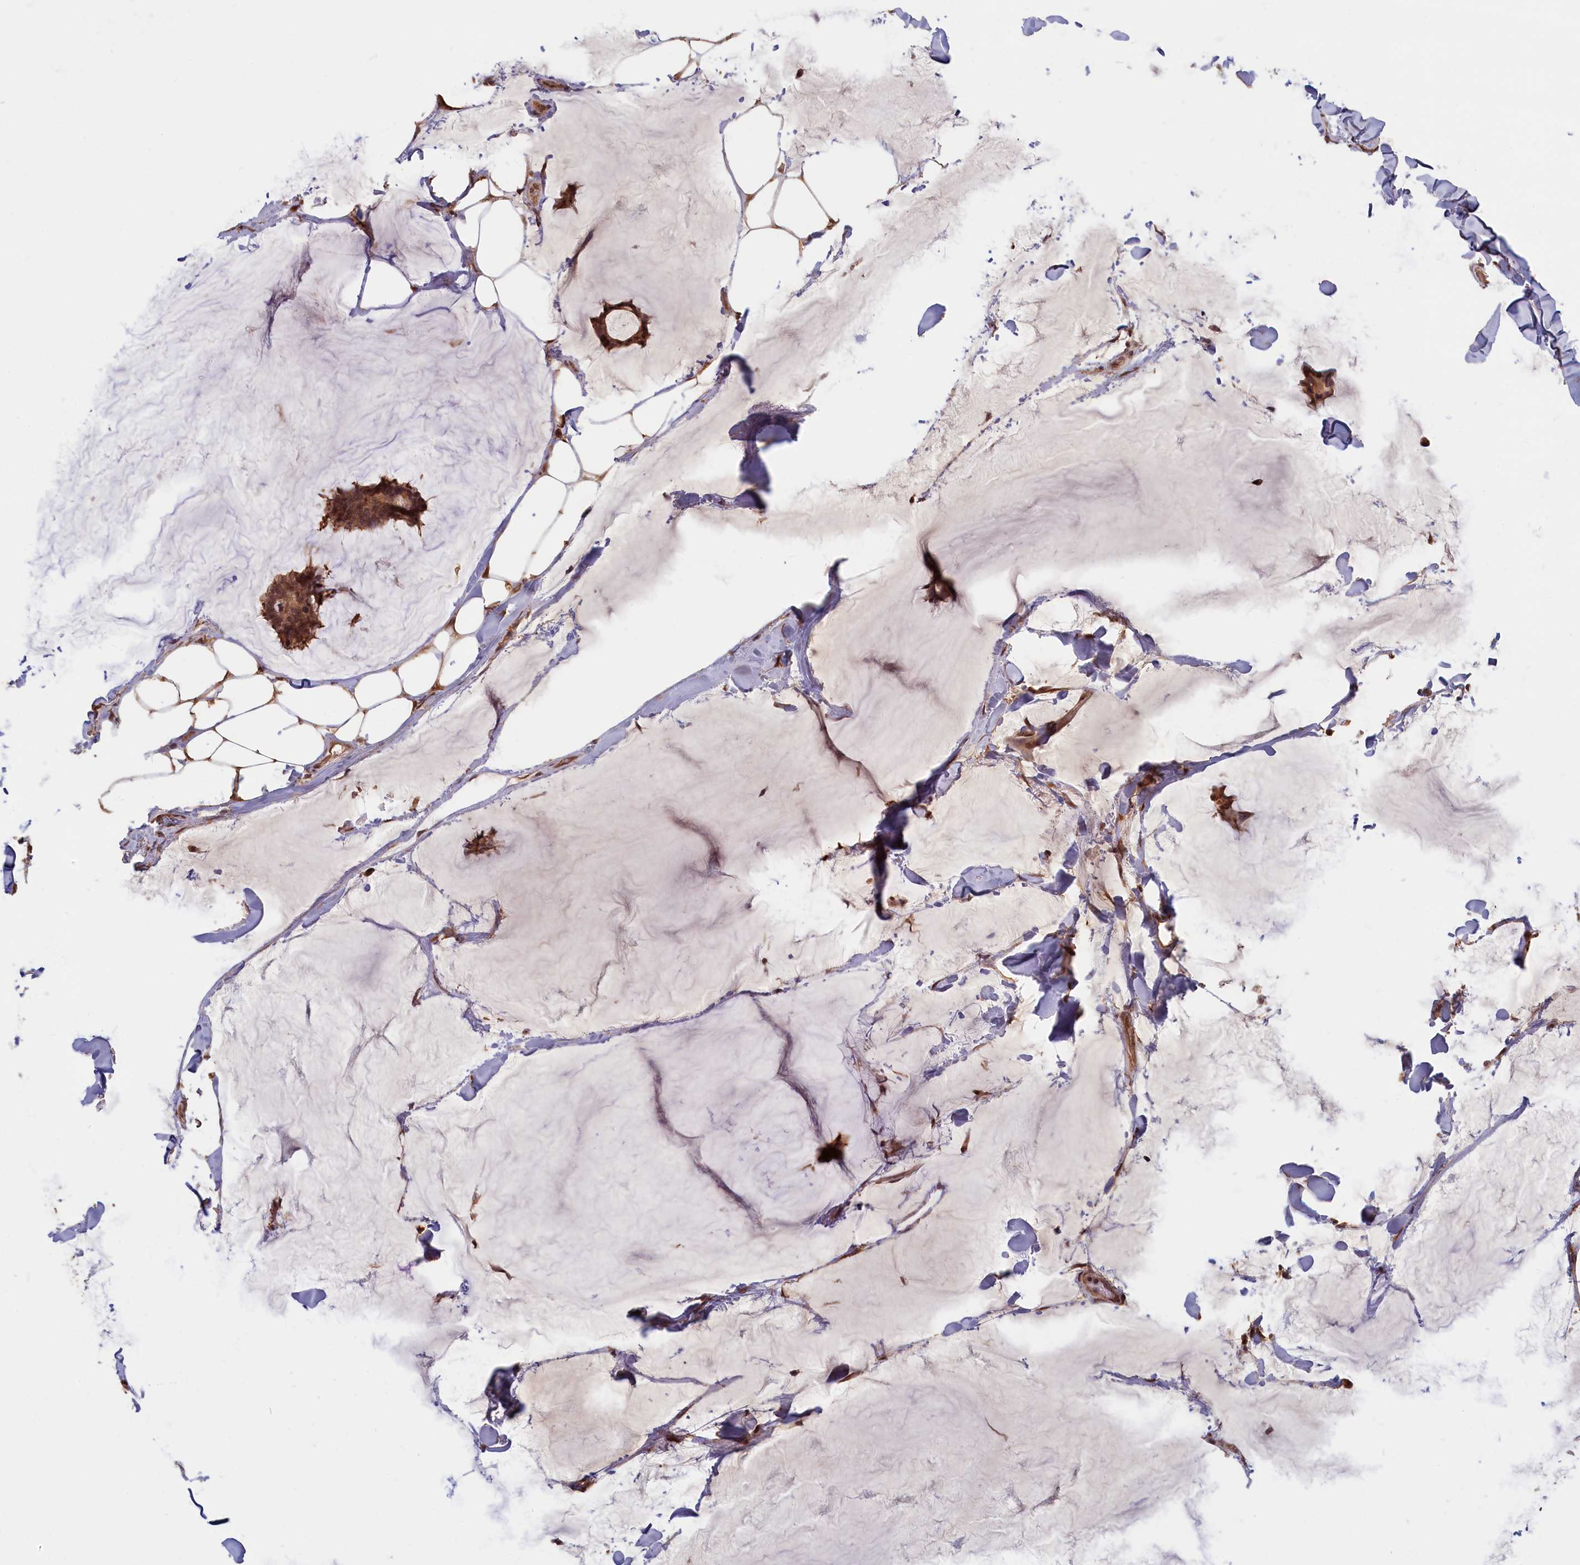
{"staining": {"intensity": "moderate", "quantity": ">75%", "location": "cytoplasmic/membranous,nuclear"}, "tissue": "breast cancer", "cell_type": "Tumor cells", "image_type": "cancer", "snomed": [{"axis": "morphology", "description": "Duct carcinoma"}, {"axis": "topography", "description": "Breast"}], "caption": "Breast cancer (invasive ductal carcinoma) tissue displays moderate cytoplasmic/membranous and nuclear positivity in approximately >75% of tumor cells", "gene": "HIF3A", "patient": {"sex": "female", "age": 93}}